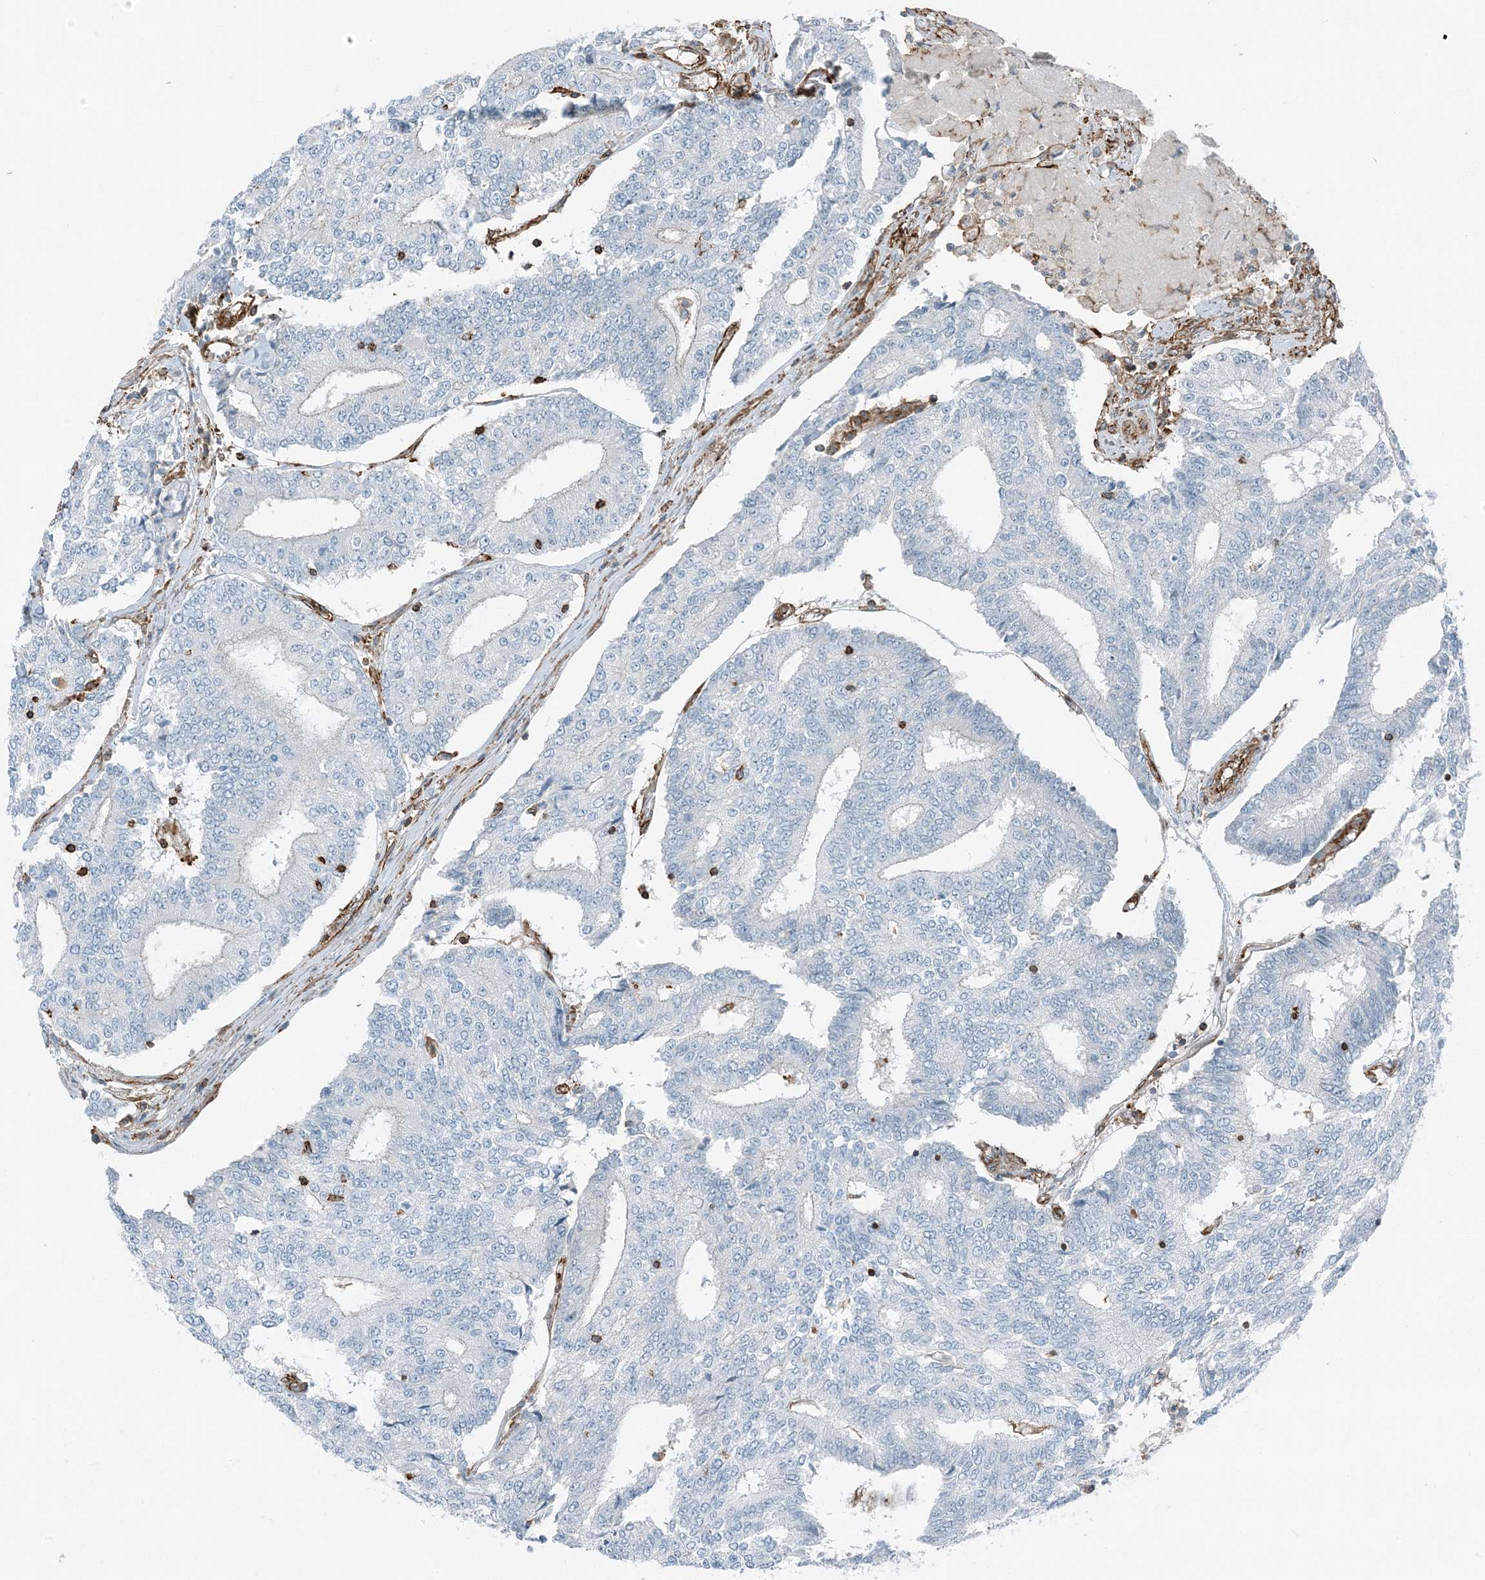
{"staining": {"intensity": "negative", "quantity": "none", "location": "none"}, "tissue": "prostate cancer", "cell_type": "Tumor cells", "image_type": "cancer", "snomed": [{"axis": "morphology", "description": "Normal tissue, NOS"}, {"axis": "morphology", "description": "Adenocarcinoma, High grade"}, {"axis": "topography", "description": "Prostate"}, {"axis": "topography", "description": "Seminal veicle"}], "caption": "IHC image of human prostate cancer stained for a protein (brown), which reveals no staining in tumor cells. The staining was performed using DAB to visualize the protein expression in brown, while the nuclei were stained in blue with hematoxylin (Magnification: 20x).", "gene": "APOBEC3C", "patient": {"sex": "male", "age": 55}}